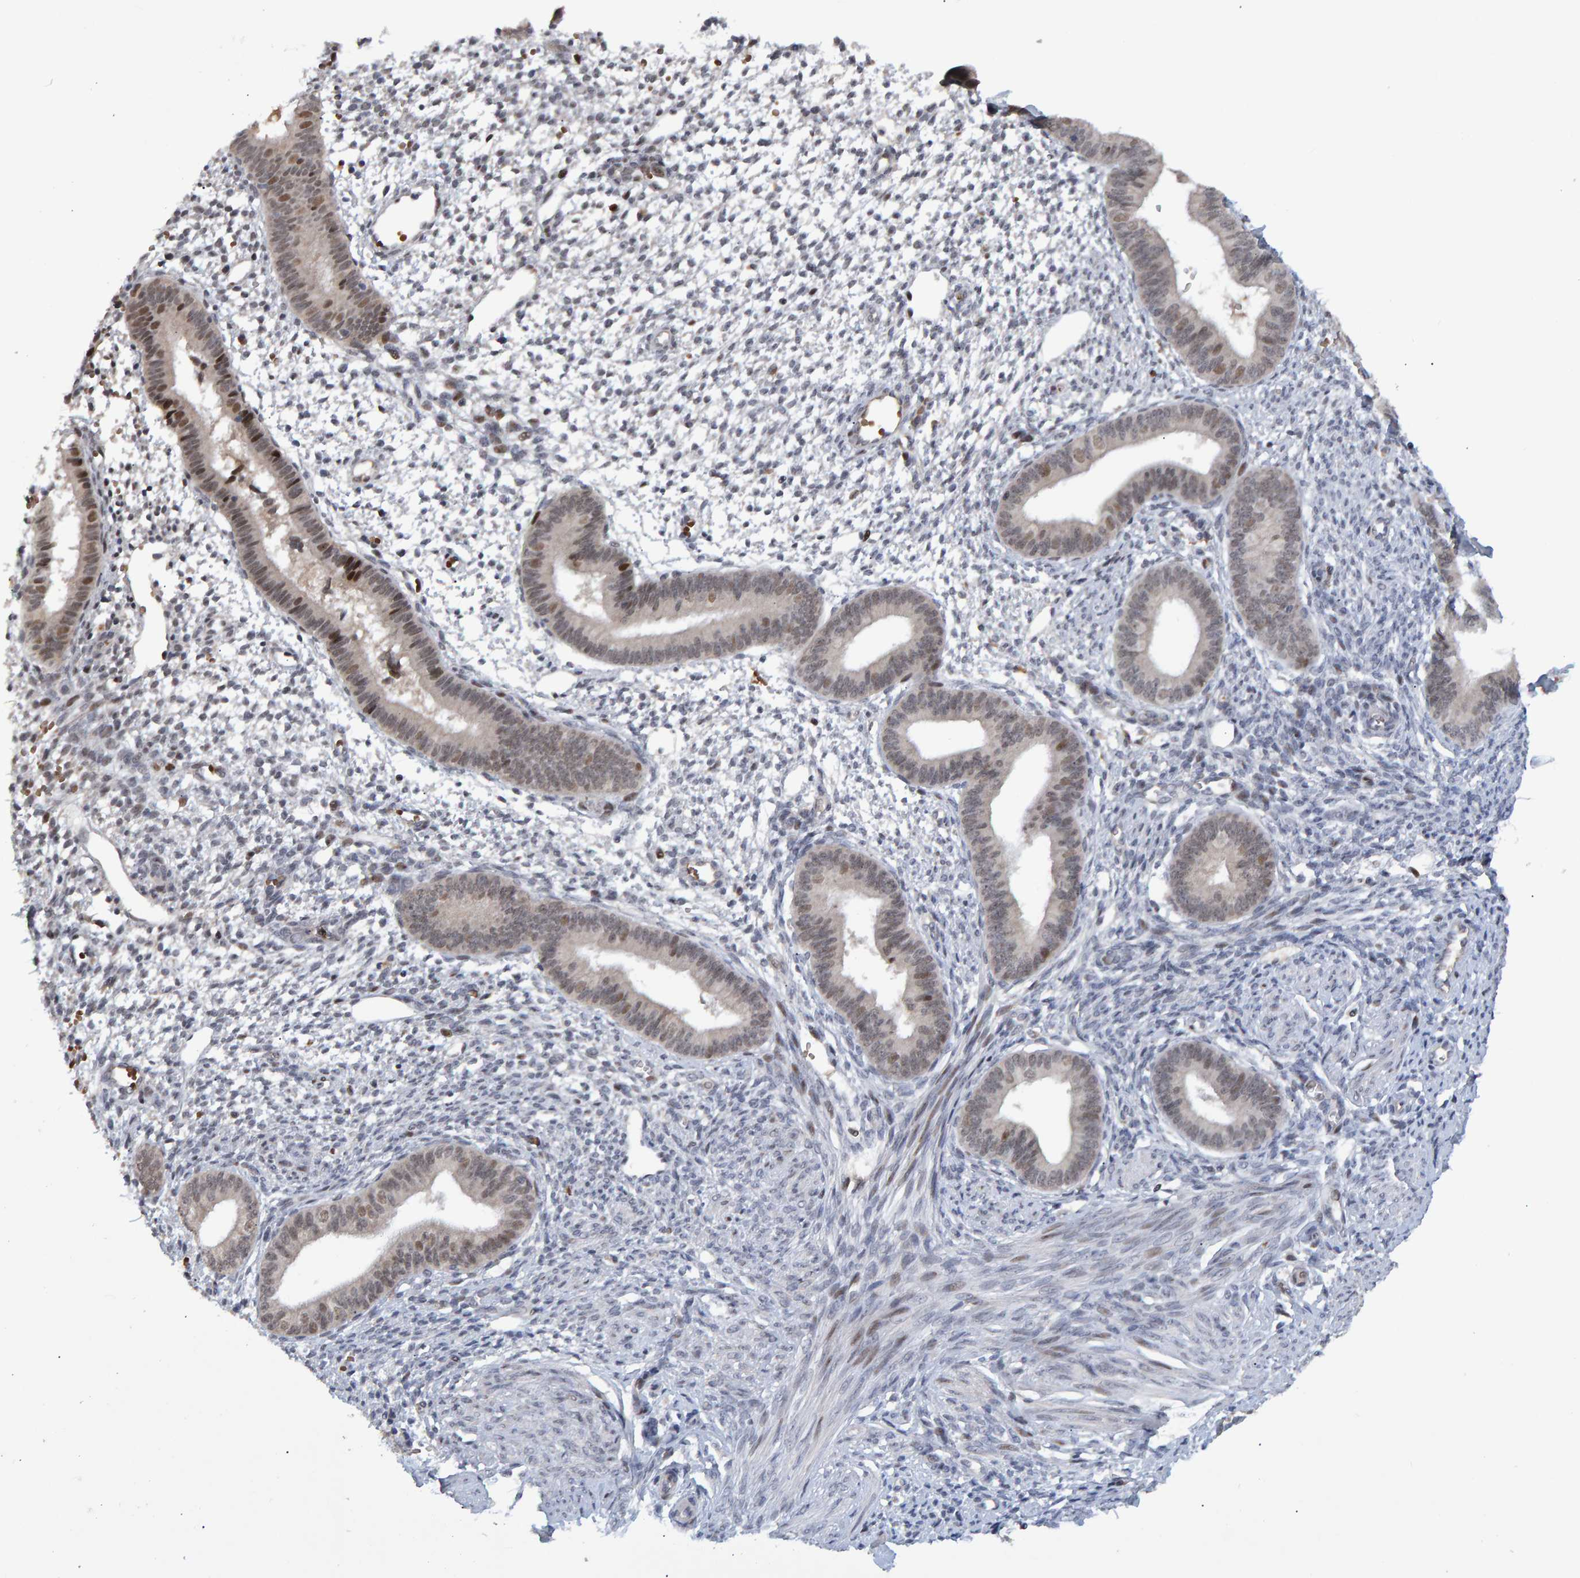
{"staining": {"intensity": "negative", "quantity": "none", "location": "none"}, "tissue": "endometrium", "cell_type": "Cells in endometrial stroma", "image_type": "normal", "snomed": [{"axis": "morphology", "description": "Normal tissue, NOS"}, {"axis": "topography", "description": "Endometrium"}], "caption": "Immunohistochemistry image of benign endometrium: human endometrium stained with DAB (3,3'-diaminobenzidine) shows no significant protein staining in cells in endometrial stroma.", "gene": "ESRP1", "patient": {"sex": "female", "age": 46}}